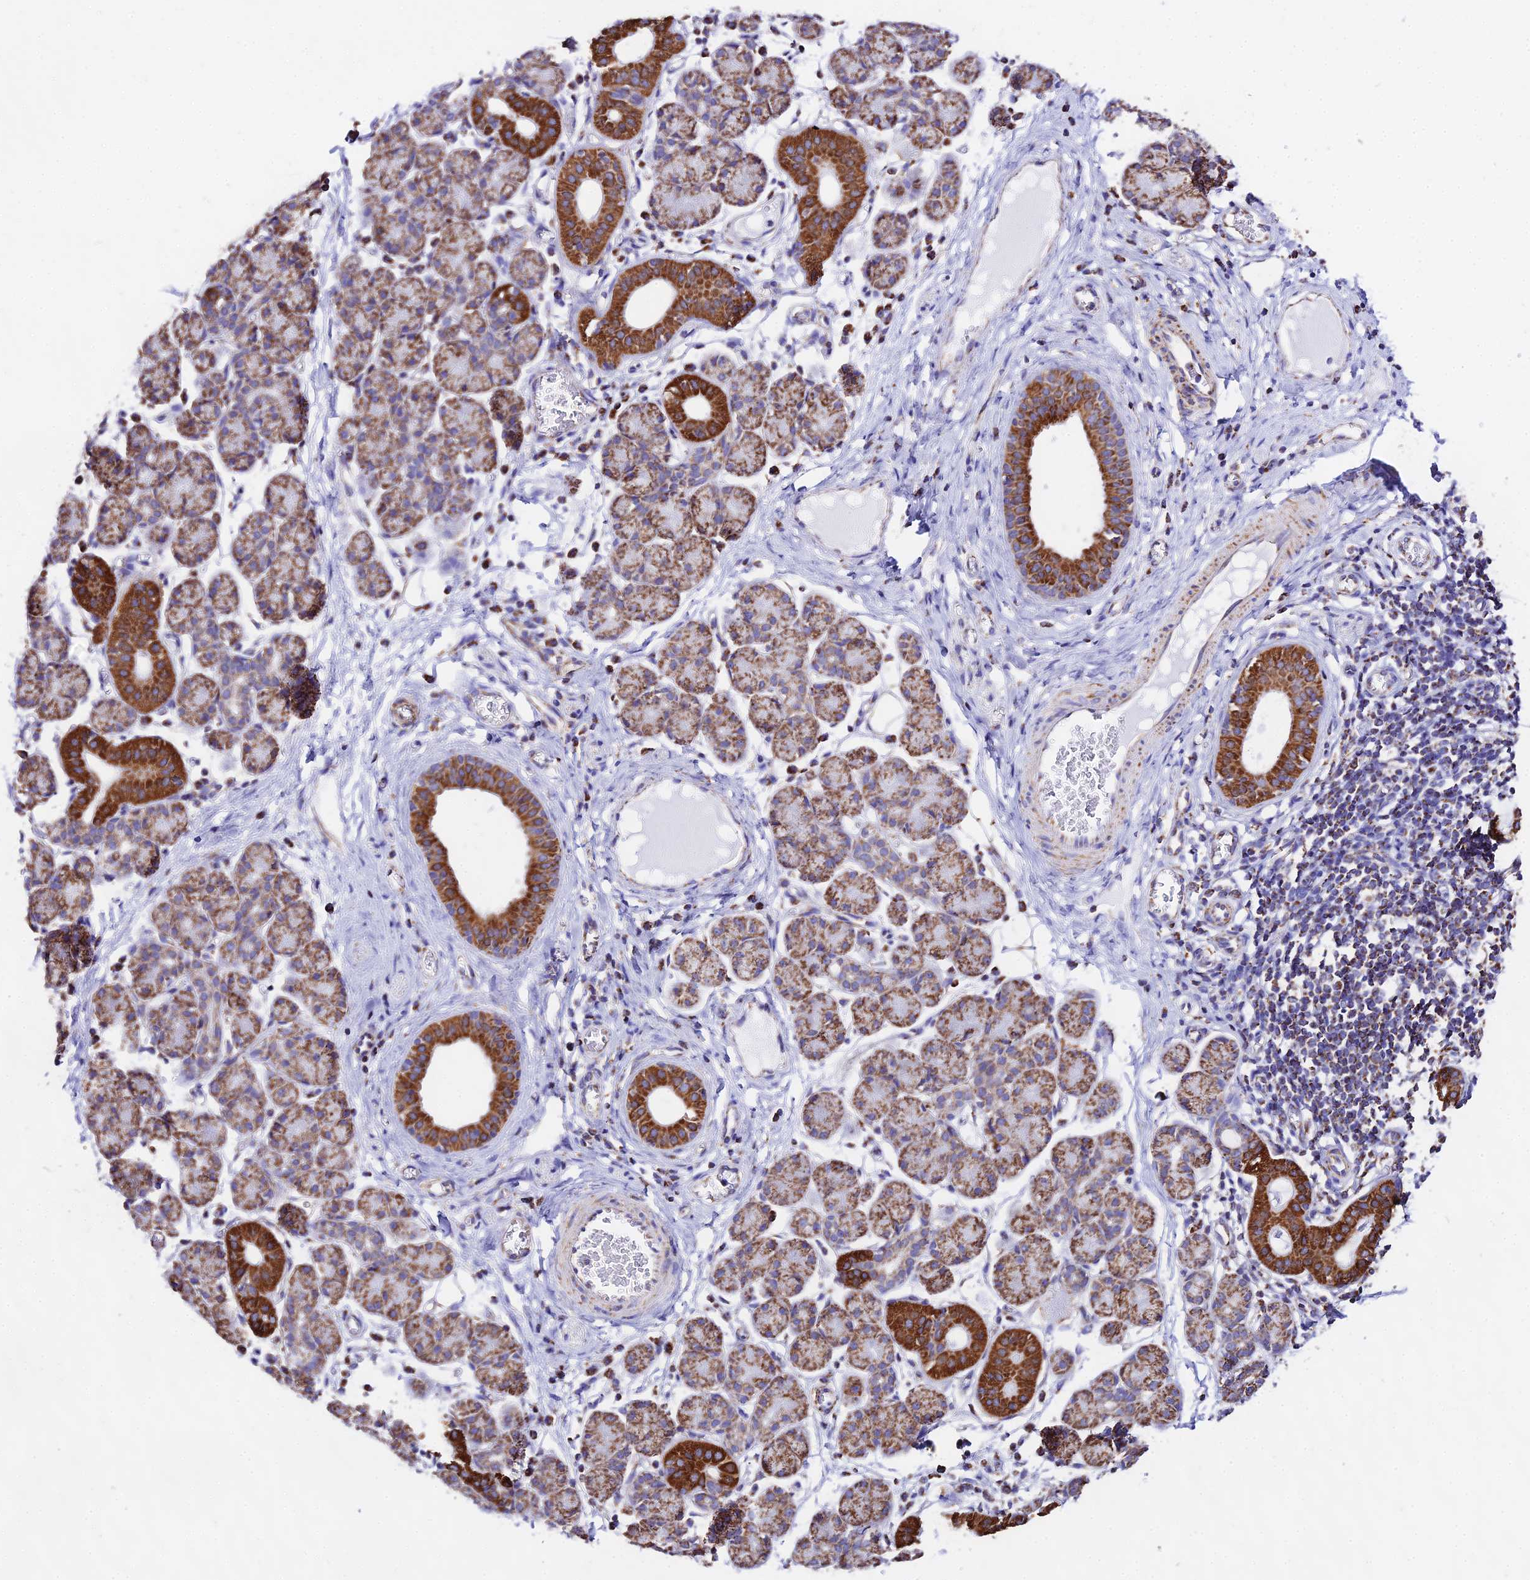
{"staining": {"intensity": "strong", "quantity": "25%-75%", "location": "cytoplasmic/membranous"}, "tissue": "salivary gland", "cell_type": "Glandular cells", "image_type": "normal", "snomed": [{"axis": "morphology", "description": "Normal tissue, NOS"}, {"axis": "morphology", "description": "Inflammation, NOS"}, {"axis": "topography", "description": "Lymph node"}, {"axis": "topography", "description": "Salivary gland"}], "caption": "Protein expression analysis of unremarkable salivary gland demonstrates strong cytoplasmic/membranous staining in approximately 25%-75% of glandular cells.", "gene": "ATP5PD", "patient": {"sex": "male", "age": 3}}